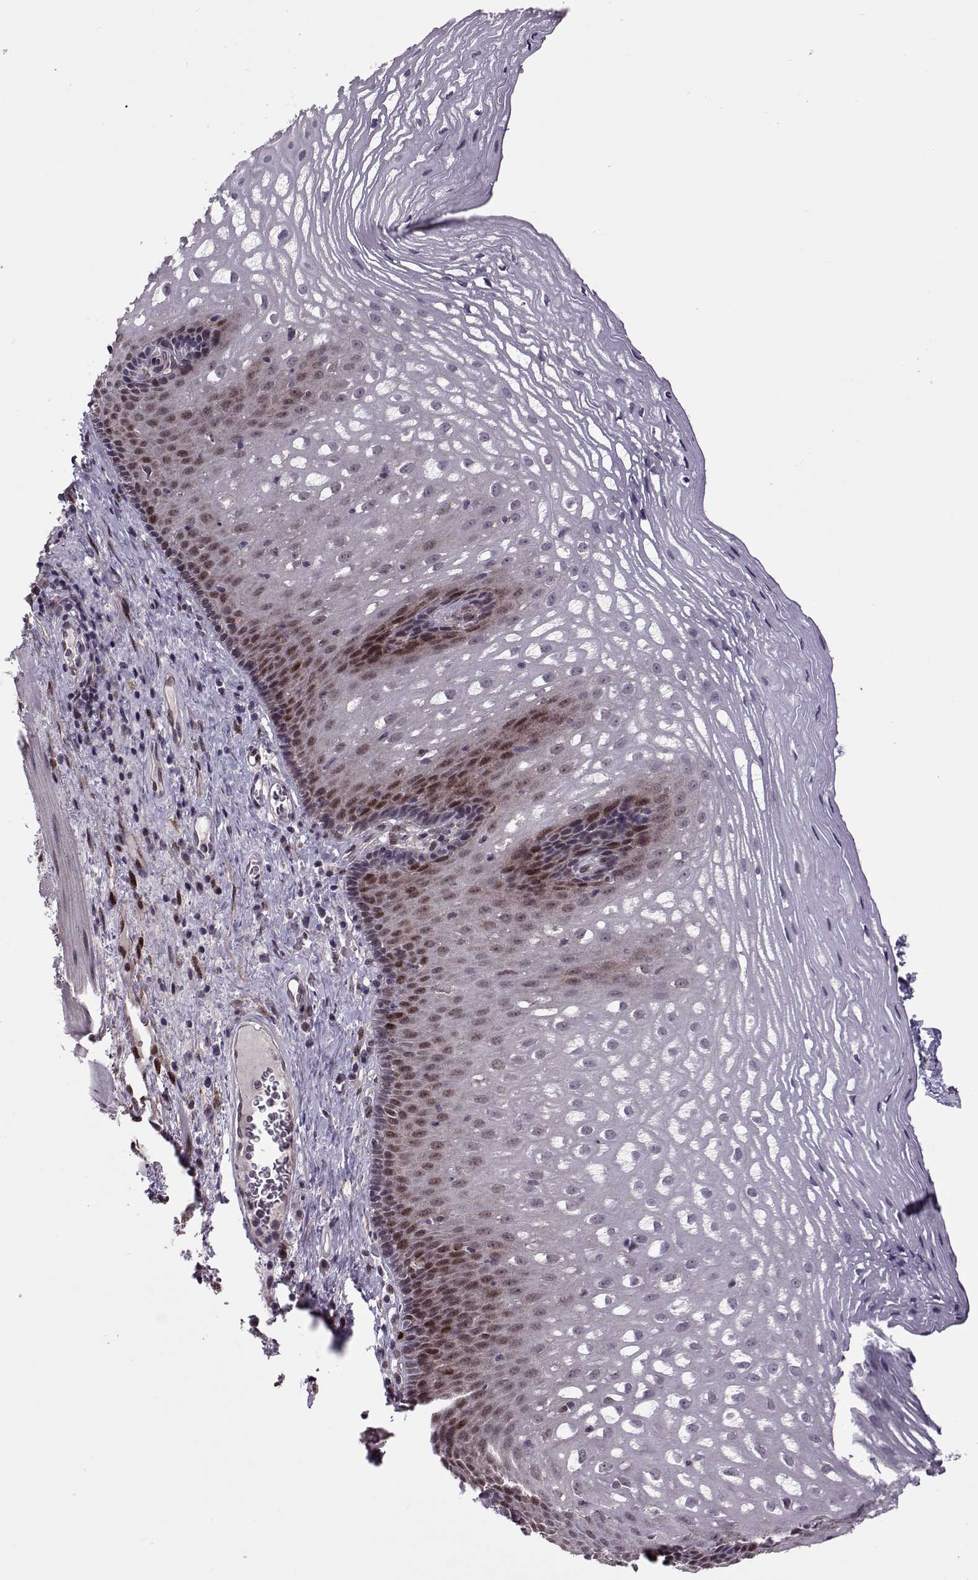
{"staining": {"intensity": "moderate", "quantity": "<25%", "location": "nuclear"}, "tissue": "esophagus", "cell_type": "Squamous epithelial cells", "image_type": "normal", "snomed": [{"axis": "morphology", "description": "Normal tissue, NOS"}, {"axis": "topography", "description": "Esophagus"}], "caption": "Immunohistochemical staining of benign esophagus reveals <25% levels of moderate nuclear protein expression in about <25% of squamous epithelial cells.", "gene": "CDK4", "patient": {"sex": "male", "age": 76}}